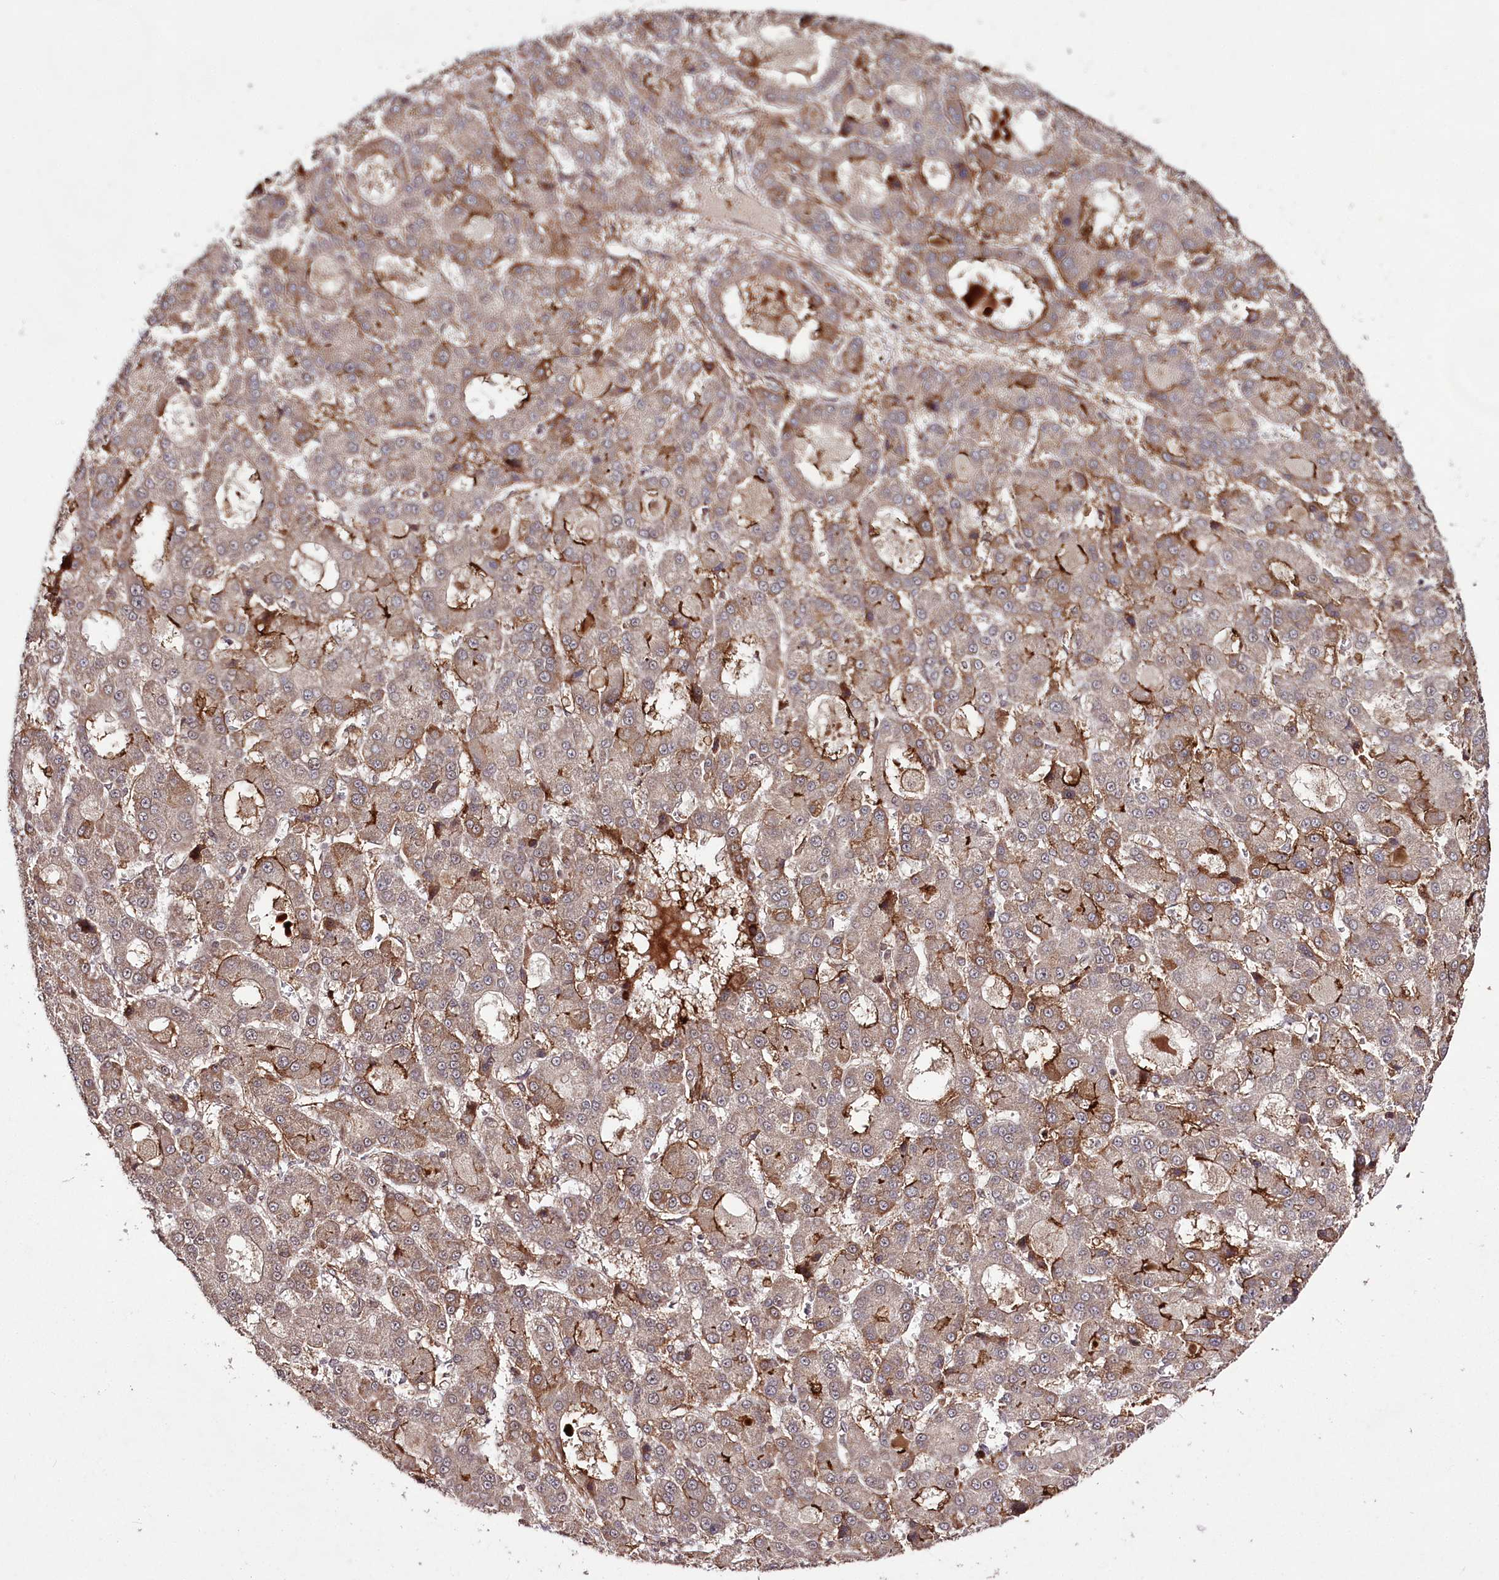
{"staining": {"intensity": "moderate", "quantity": "<25%", "location": "cytoplasmic/membranous"}, "tissue": "liver cancer", "cell_type": "Tumor cells", "image_type": "cancer", "snomed": [{"axis": "morphology", "description": "Carcinoma, Hepatocellular, NOS"}, {"axis": "topography", "description": "Liver"}], "caption": "IHC photomicrograph of neoplastic tissue: human liver hepatocellular carcinoma stained using immunohistochemistry (IHC) exhibits low levels of moderate protein expression localized specifically in the cytoplasmic/membranous of tumor cells, appearing as a cytoplasmic/membranous brown color.", "gene": "PHLDB1", "patient": {"sex": "male", "age": 70}}